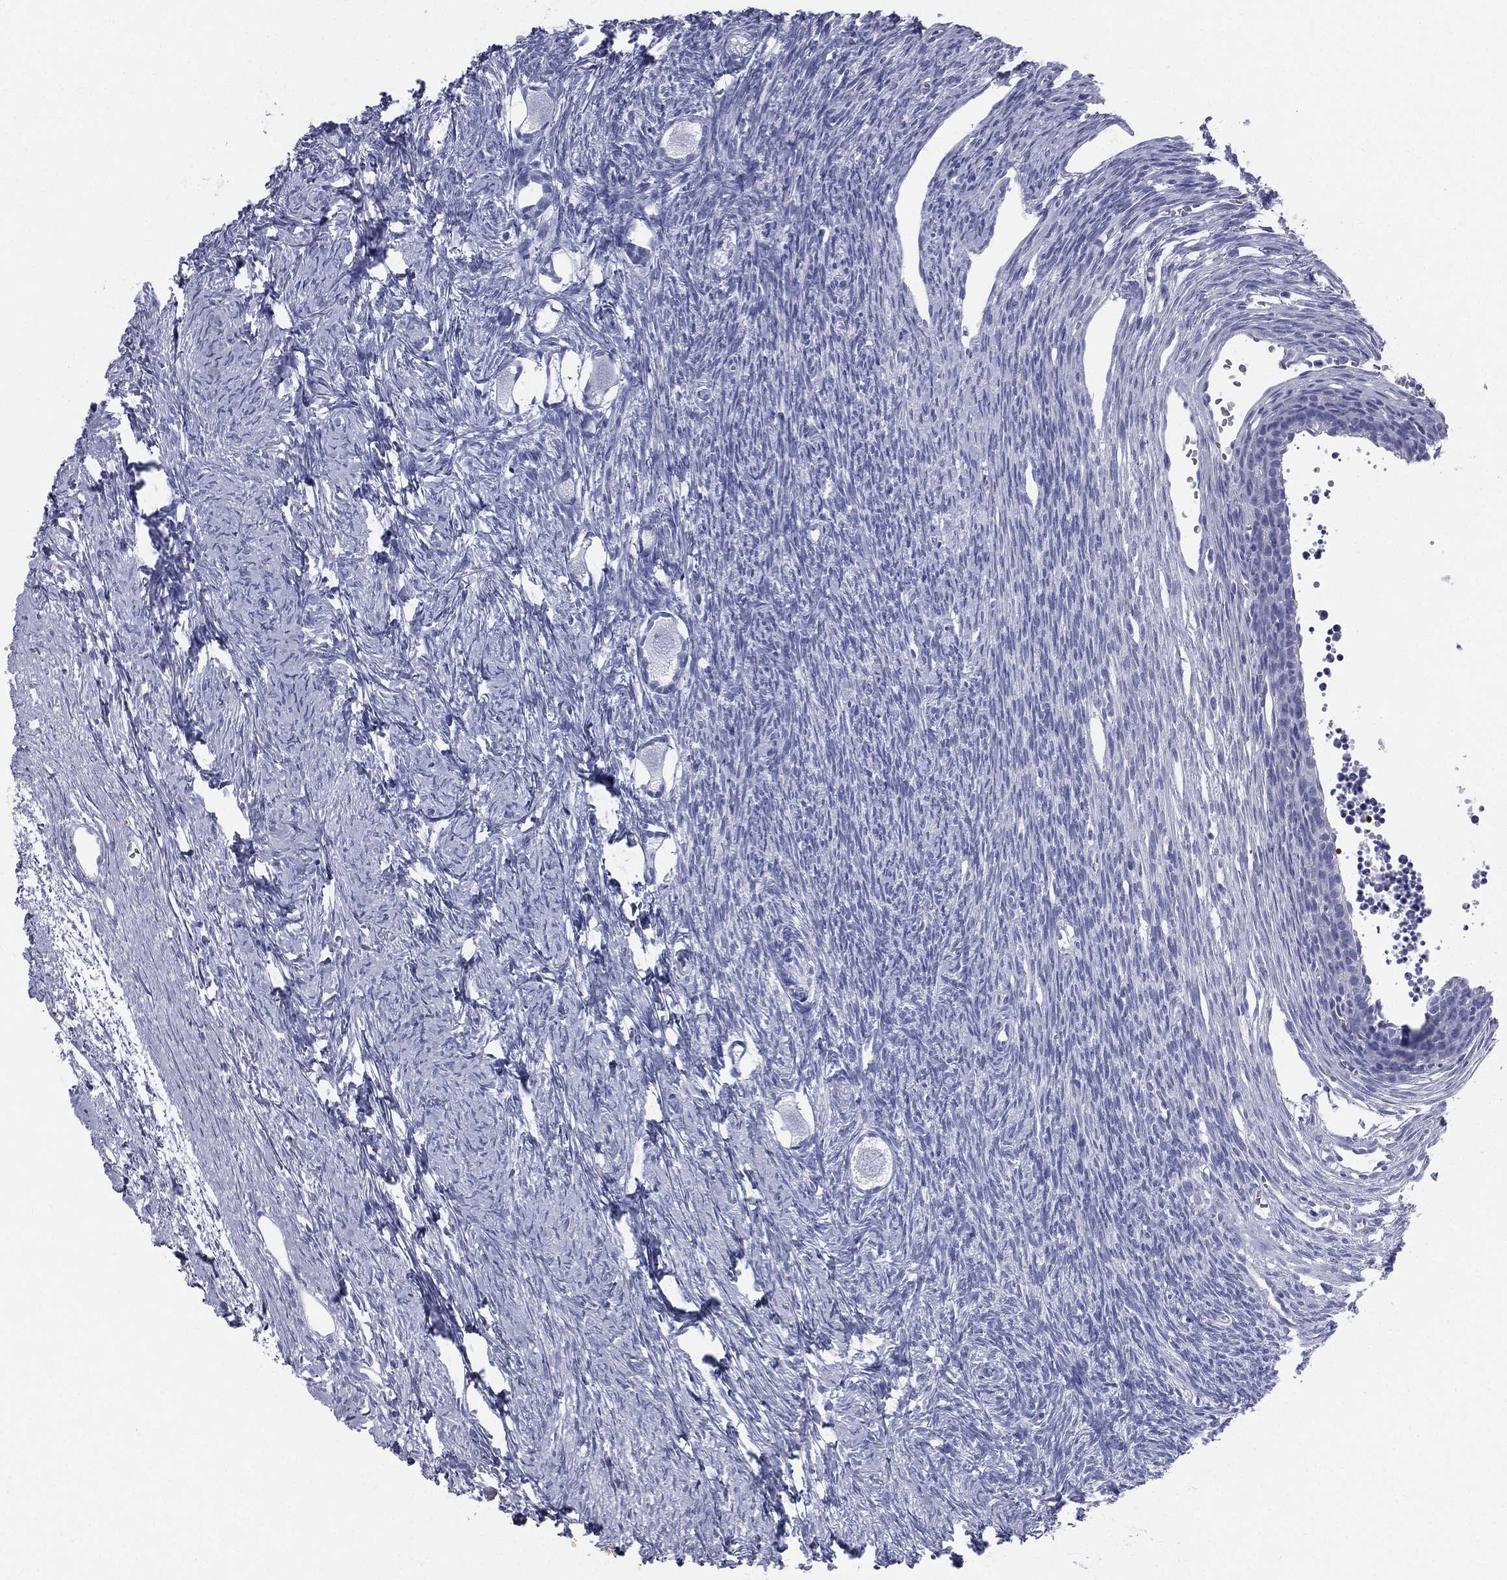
{"staining": {"intensity": "negative", "quantity": "none", "location": "none"}, "tissue": "ovary", "cell_type": "Follicle cells", "image_type": "normal", "snomed": [{"axis": "morphology", "description": "Normal tissue, NOS"}, {"axis": "topography", "description": "Ovary"}], "caption": "DAB (3,3'-diaminobenzidine) immunohistochemical staining of normal ovary shows no significant staining in follicle cells.", "gene": "HP", "patient": {"sex": "female", "age": 27}}